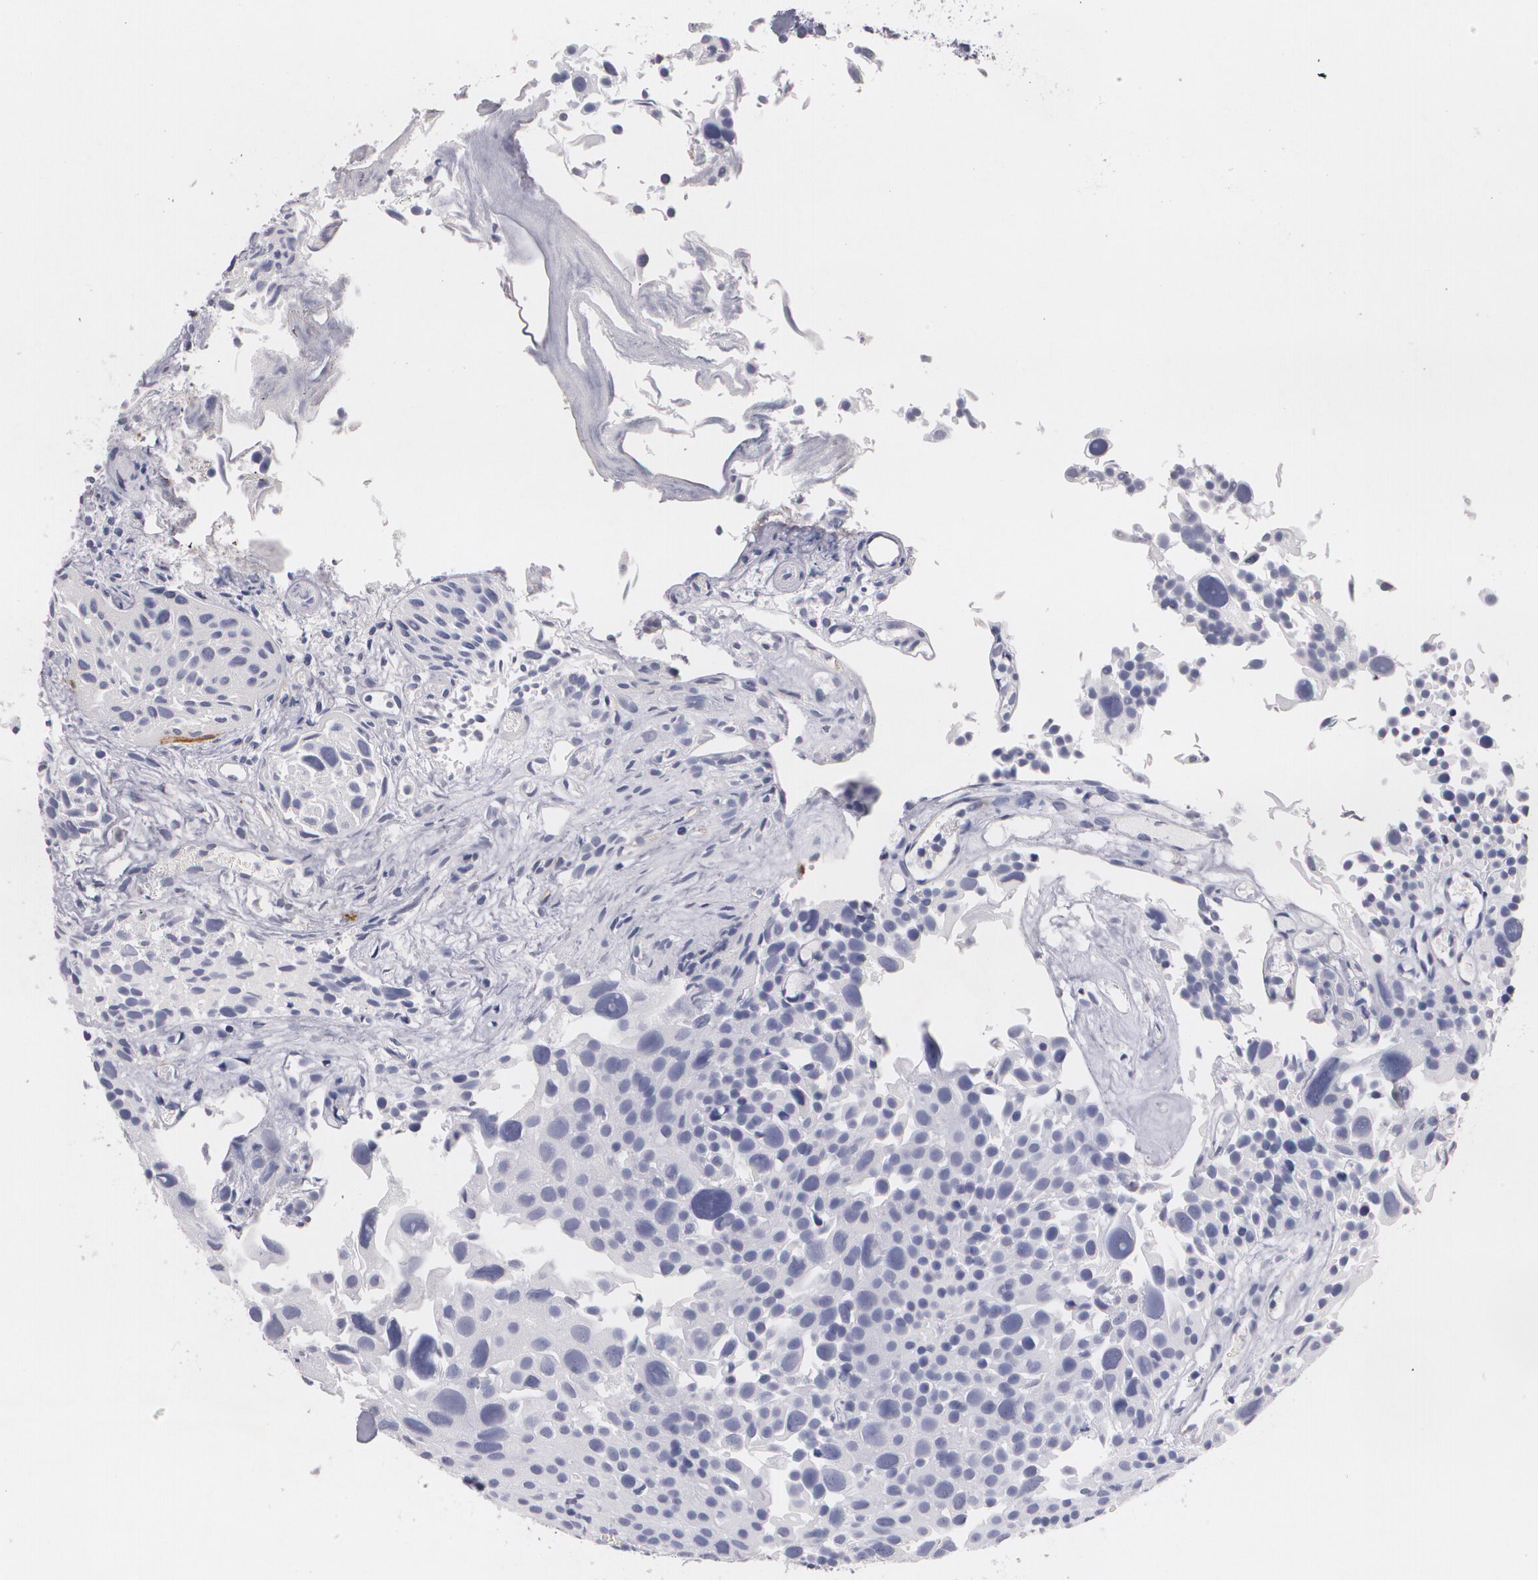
{"staining": {"intensity": "negative", "quantity": "none", "location": "none"}, "tissue": "urothelial cancer", "cell_type": "Tumor cells", "image_type": "cancer", "snomed": [{"axis": "morphology", "description": "Urothelial carcinoma, High grade"}, {"axis": "topography", "description": "Urinary bladder"}], "caption": "High magnification brightfield microscopy of high-grade urothelial carcinoma stained with DAB (brown) and counterstained with hematoxylin (blue): tumor cells show no significant positivity. (Brightfield microscopy of DAB immunohistochemistry (IHC) at high magnification).", "gene": "NGFR", "patient": {"sex": "female", "age": 78}}